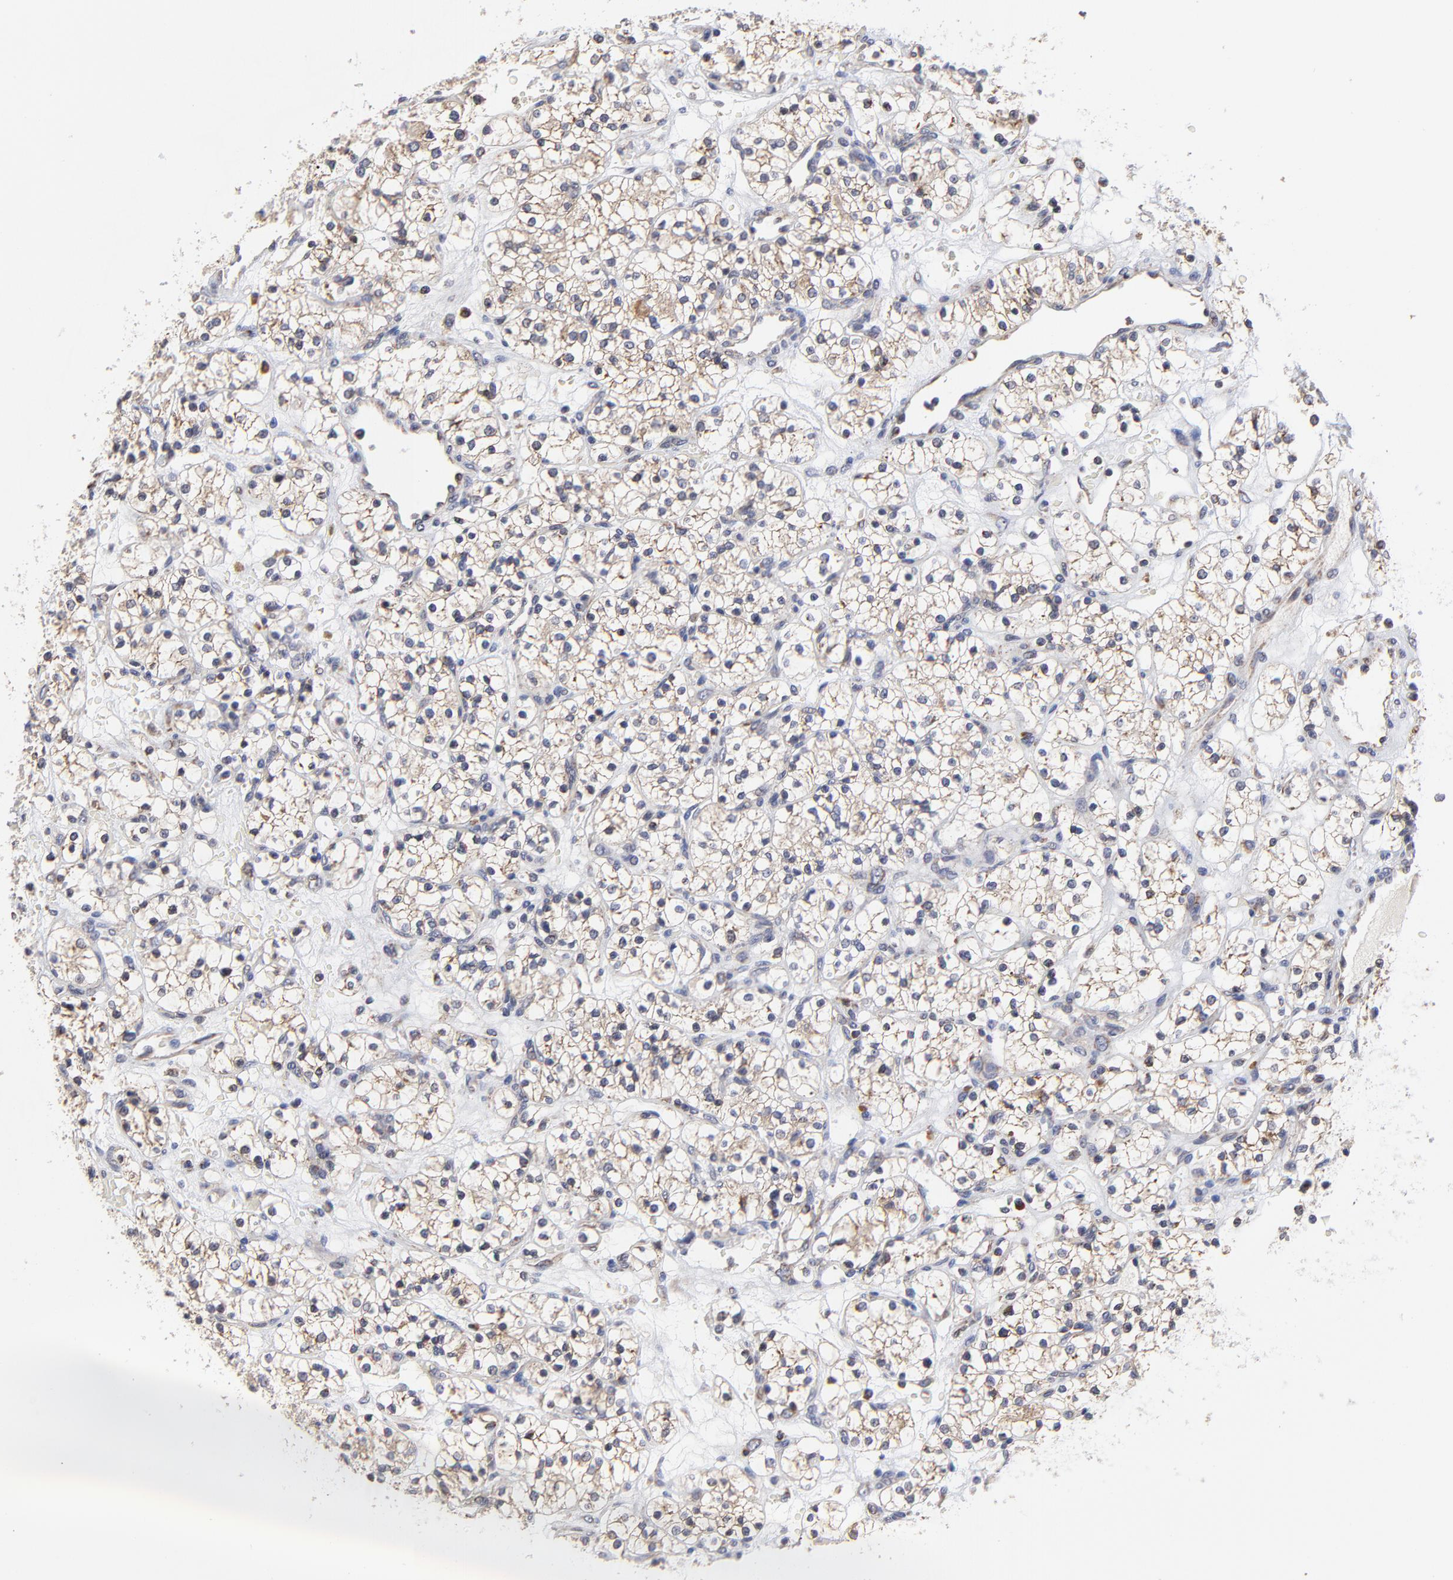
{"staining": {"intensity": "negative", "quantity": "none", "location": "none"}, "tissue": "renal cancer", "cell_type": "Tumor cells", "image_type": "cancer", "snomed": [{"axis": "morphology", "description": "Adenocarcinoma, NOS"}, {"axis": "topography", "description": "Kidney"}], "caption": "Renal cancer (adenocarcinoma) was stained to show a protein in brown. There is no significant expression in tumor cells.", "gene": "ZNF550", "patient": {"sex": "female", "age": 60}}